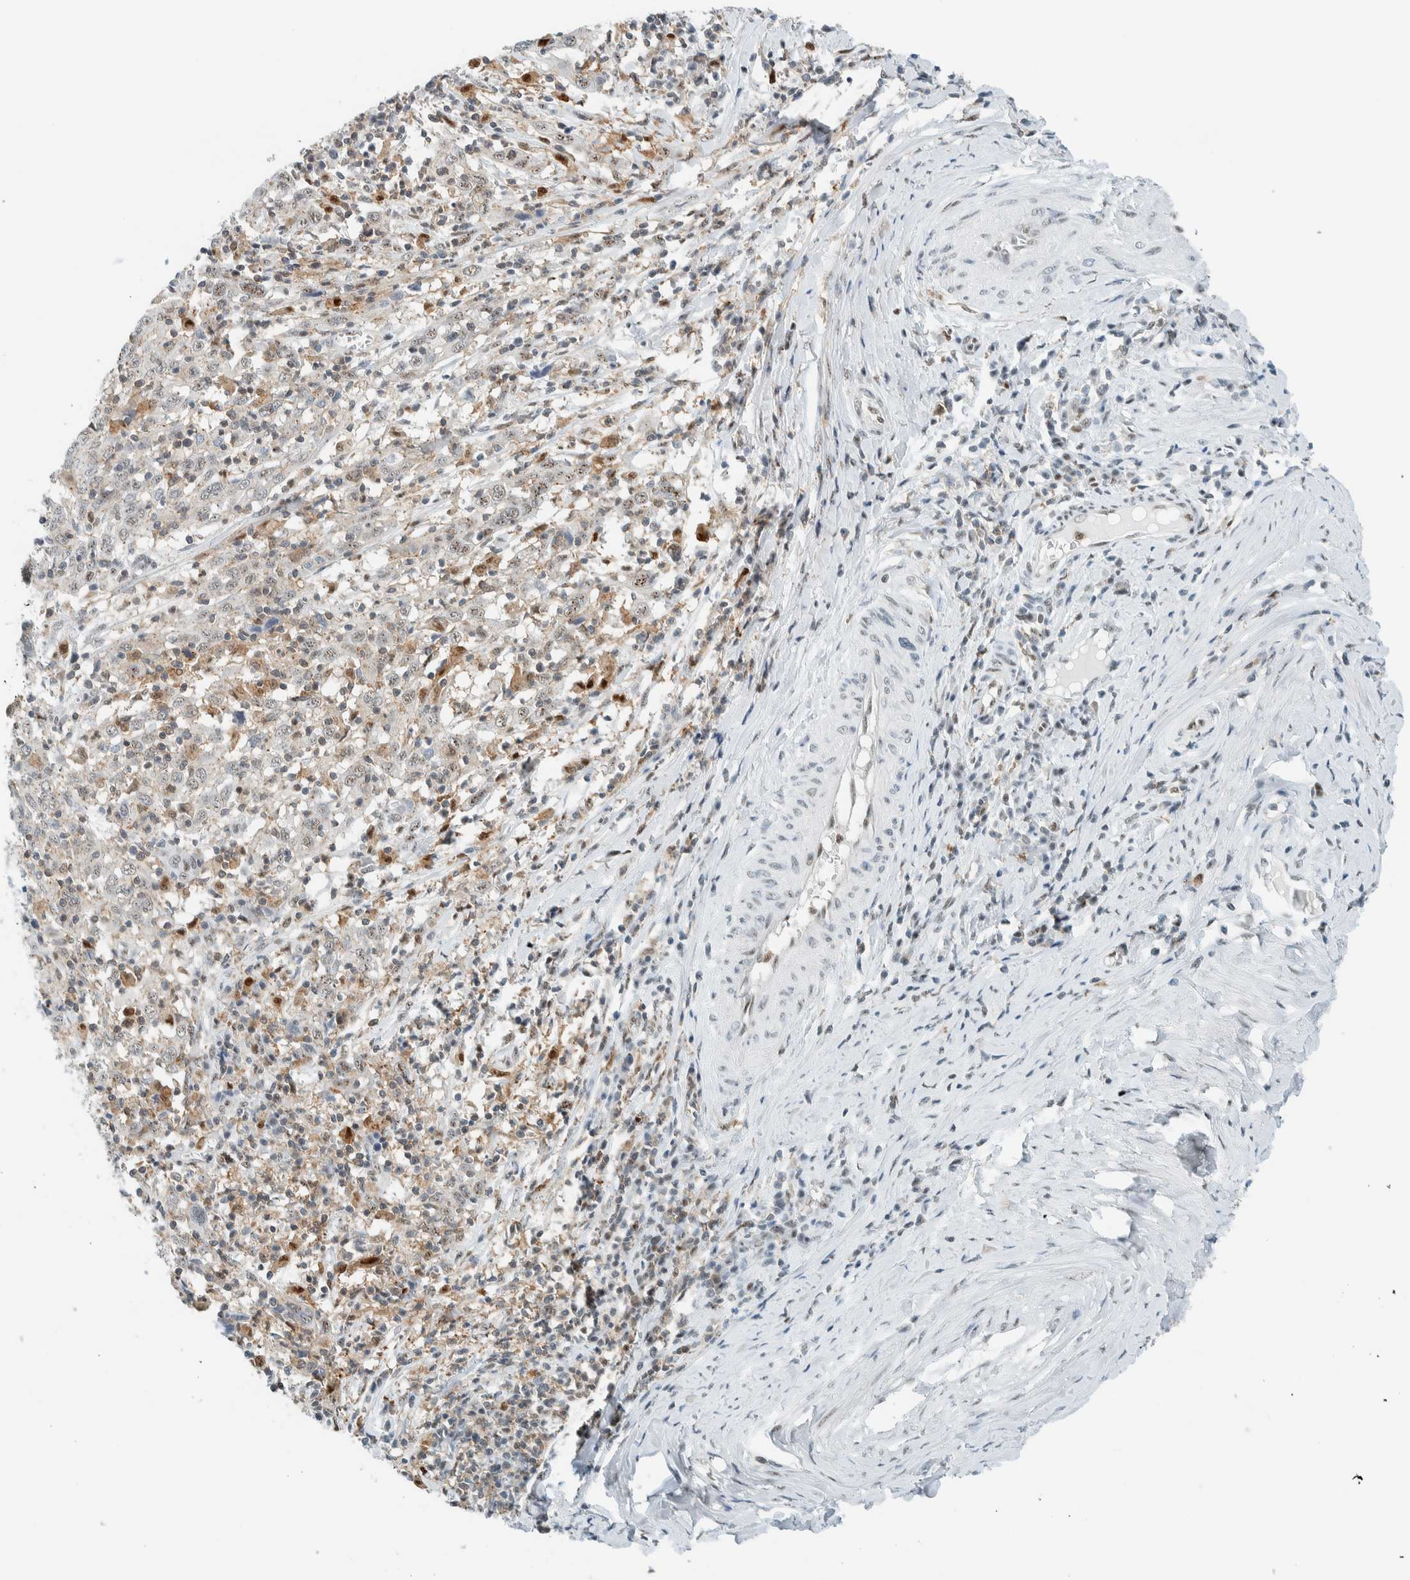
{"staining": {"intensity": "weak", "quantity": ">75%", "location": "cytoplasmic/membranous"}, "tissue": "cervical cancer", "cell_type": "Tumor cells", "image_type": "cancer", "snomed": [{"axis": "morphology", "description": "Squamous cell carcinoma, NOS"}, {"axis": "topography", "description": "Cervix"}], "caption": "A histopathology image showing weak cytoplasmic/membranous staining in approximately >75% of tumor cells in cervical squamous cell carcinoma, as visualized by brown immunohistochemical staining.", "gene": "CYSRT1", "patient": {"sex": "female", "age": 46}}